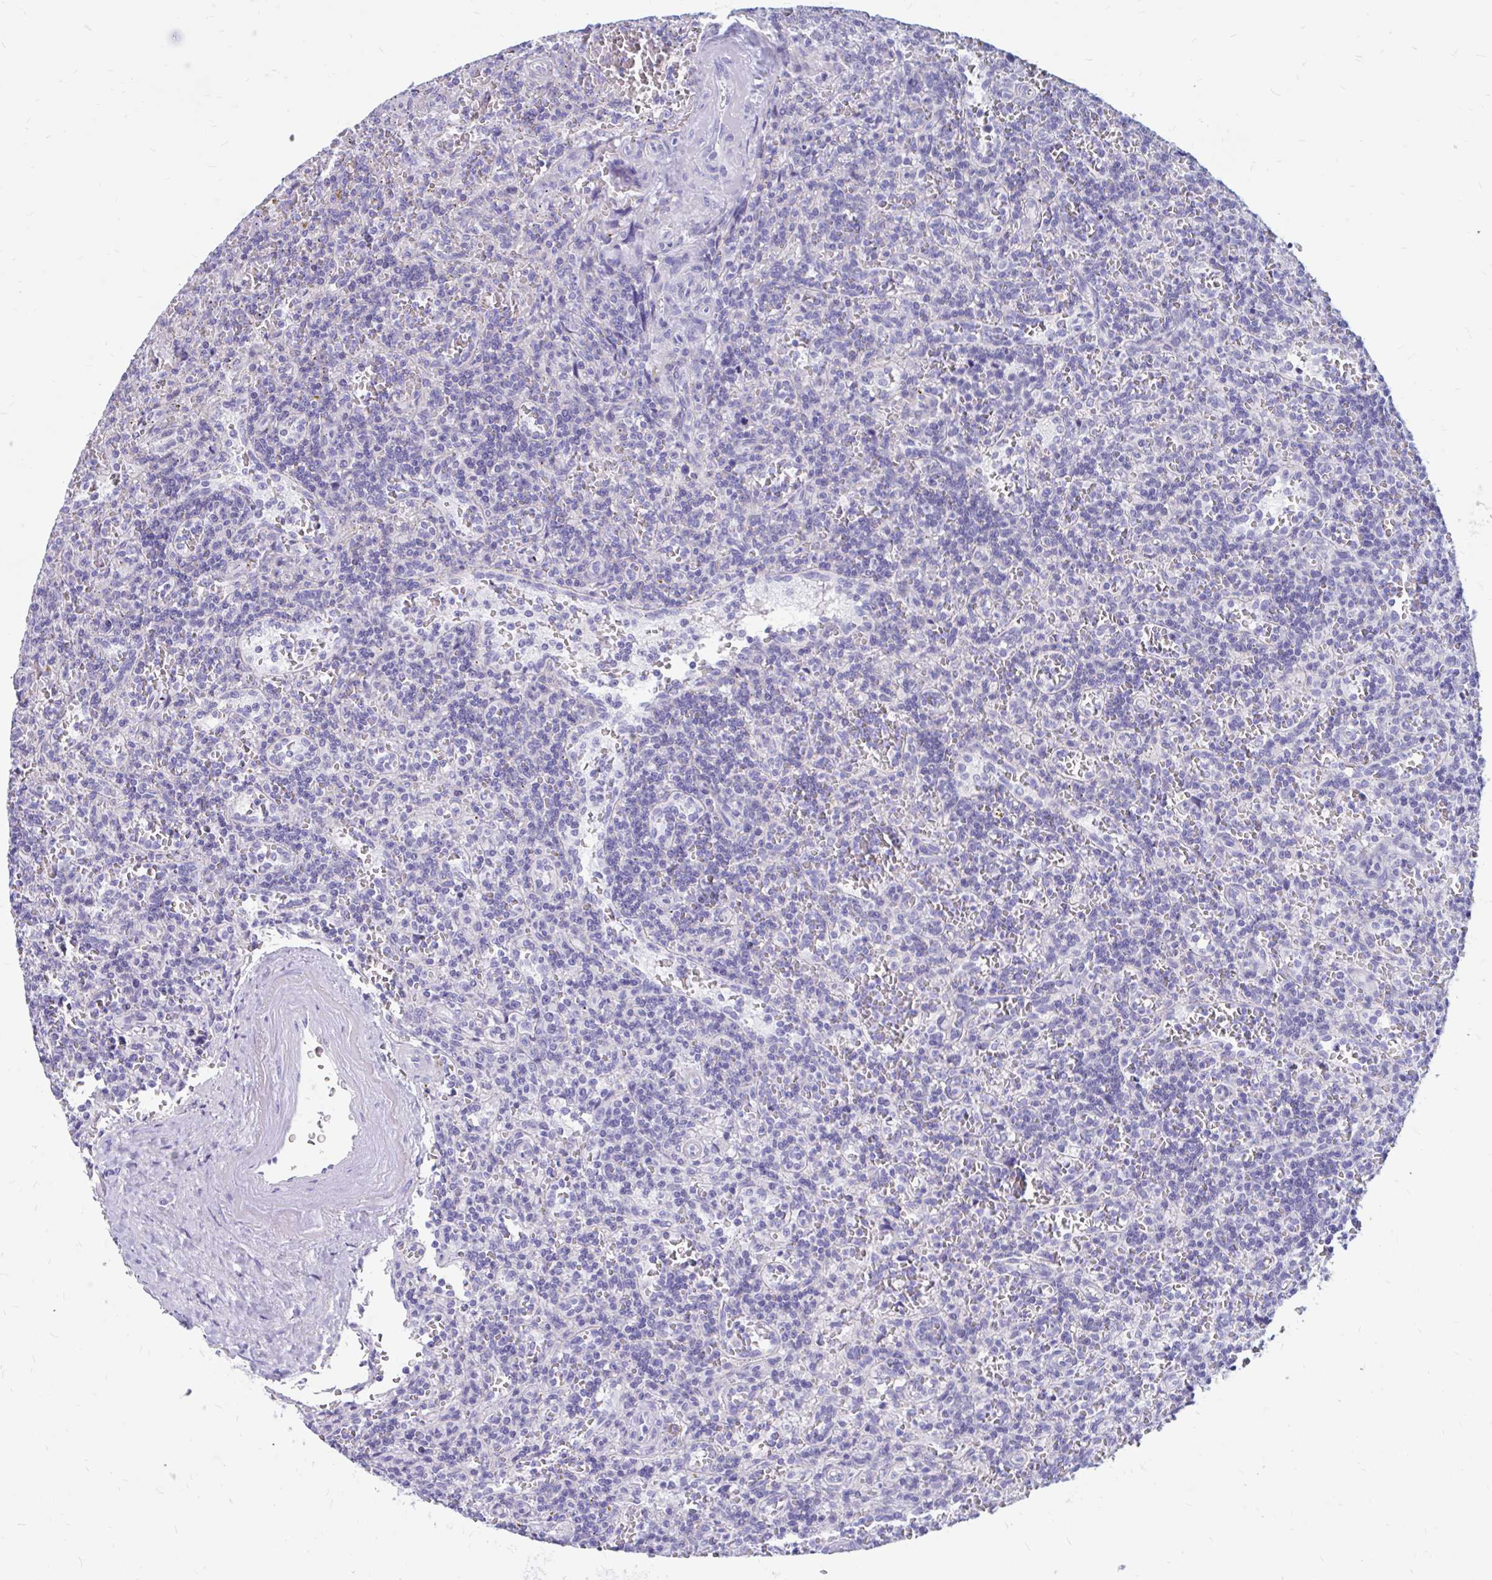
{"staining": {"intensity": "negative", "quantity": "none", "location": "none"}, "tissue": "lymphoma", "cell_type": "Tumor cells", "image_type": "cancer", "snomed": [{"axis": "morphology", "description": "Malignant lymphoma, non-Hodgkin's type, Low grade"}, {"axis": "topography", "description": "Spleen"}], "caption": "Immunohistochemical staining of human malignant lymphoma, non-Hodgkin's type (low-grade) displays no significant staining in tumor cells.", "gene": "IGSF5", "patient": {"sex": "male", "age": 73}}